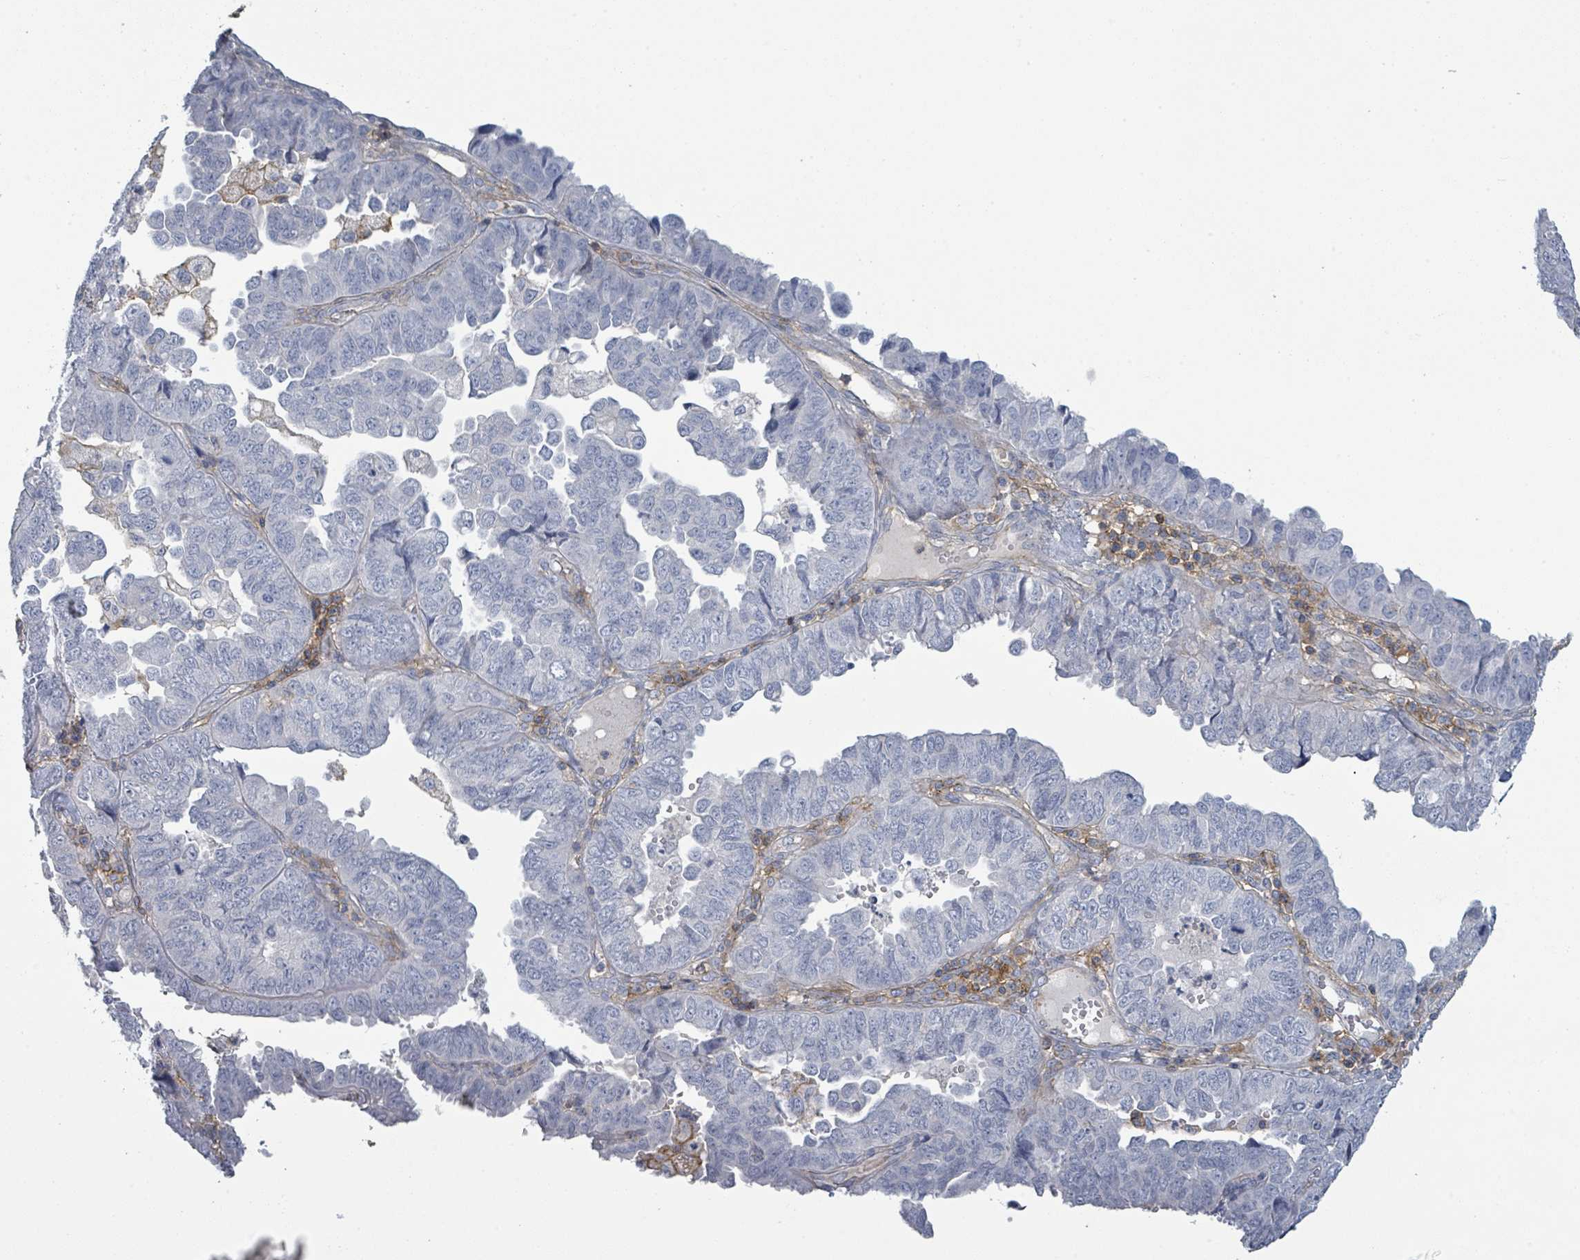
{"staining": {"intensity": "negative", "quantity": "none", "location": "none"}, "tissue": "endometrial cancer", "cell_type": "Tumor cells", "image_type": "cancer", "snomed": [{"axis": "morphology", "description": "Adenocarcinoma, NOS"}, {"axis": "topography", "description": "Endometrium"}], "caption": "DAB (3,3'-diaminobenzidine) immunohistochemical staining of adenocarcinoma (endometrial) displays no significant expression in tumor cells. Brightfield microscopy of immunohistochemistry (IHC) stained with DAB (3,3'-diaminobenzidine) (brown) and hematoxylin (blue), captured at high magnification.", "gene": "TNFRSF14", "patient": {"sex": "female", "age": 79}}